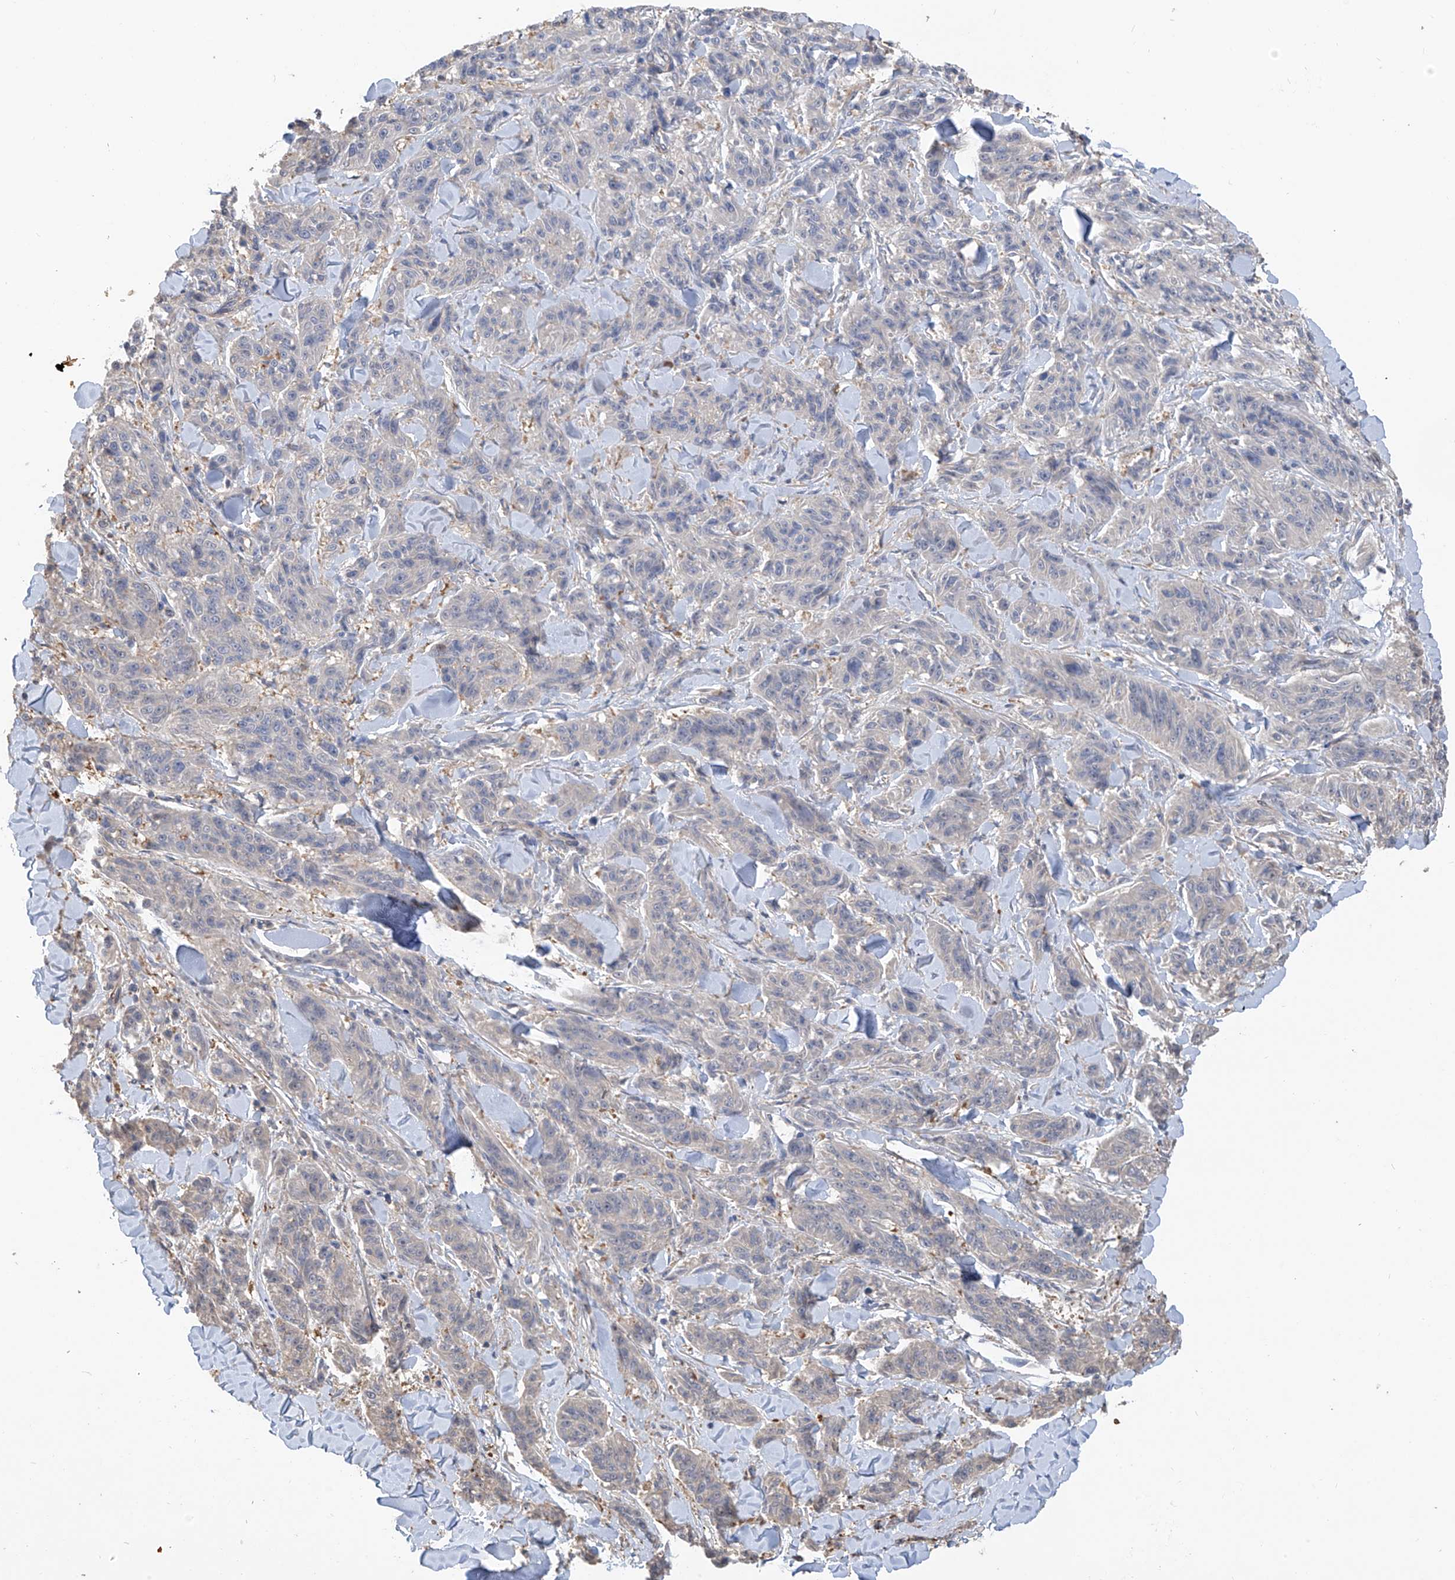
{"staining": {"intensity": "negative", "quantity": "none", "location": "none"}, "tissue": "melanoma", "cell_type": "Tumor cells", "image_type": "cancer", "snomed": [{"axis": "morphology", "description": "Malignant melanoma, NOS"}, {"axis": "topography", "description": "Skin"}], "caption": "The micrograph shows no significant staining in tumor cells of melanoma. (IHC, brightfield microscopy, high magnification).", "gene": "PMM1", "patient": {"sex": "male", "age": 53}}